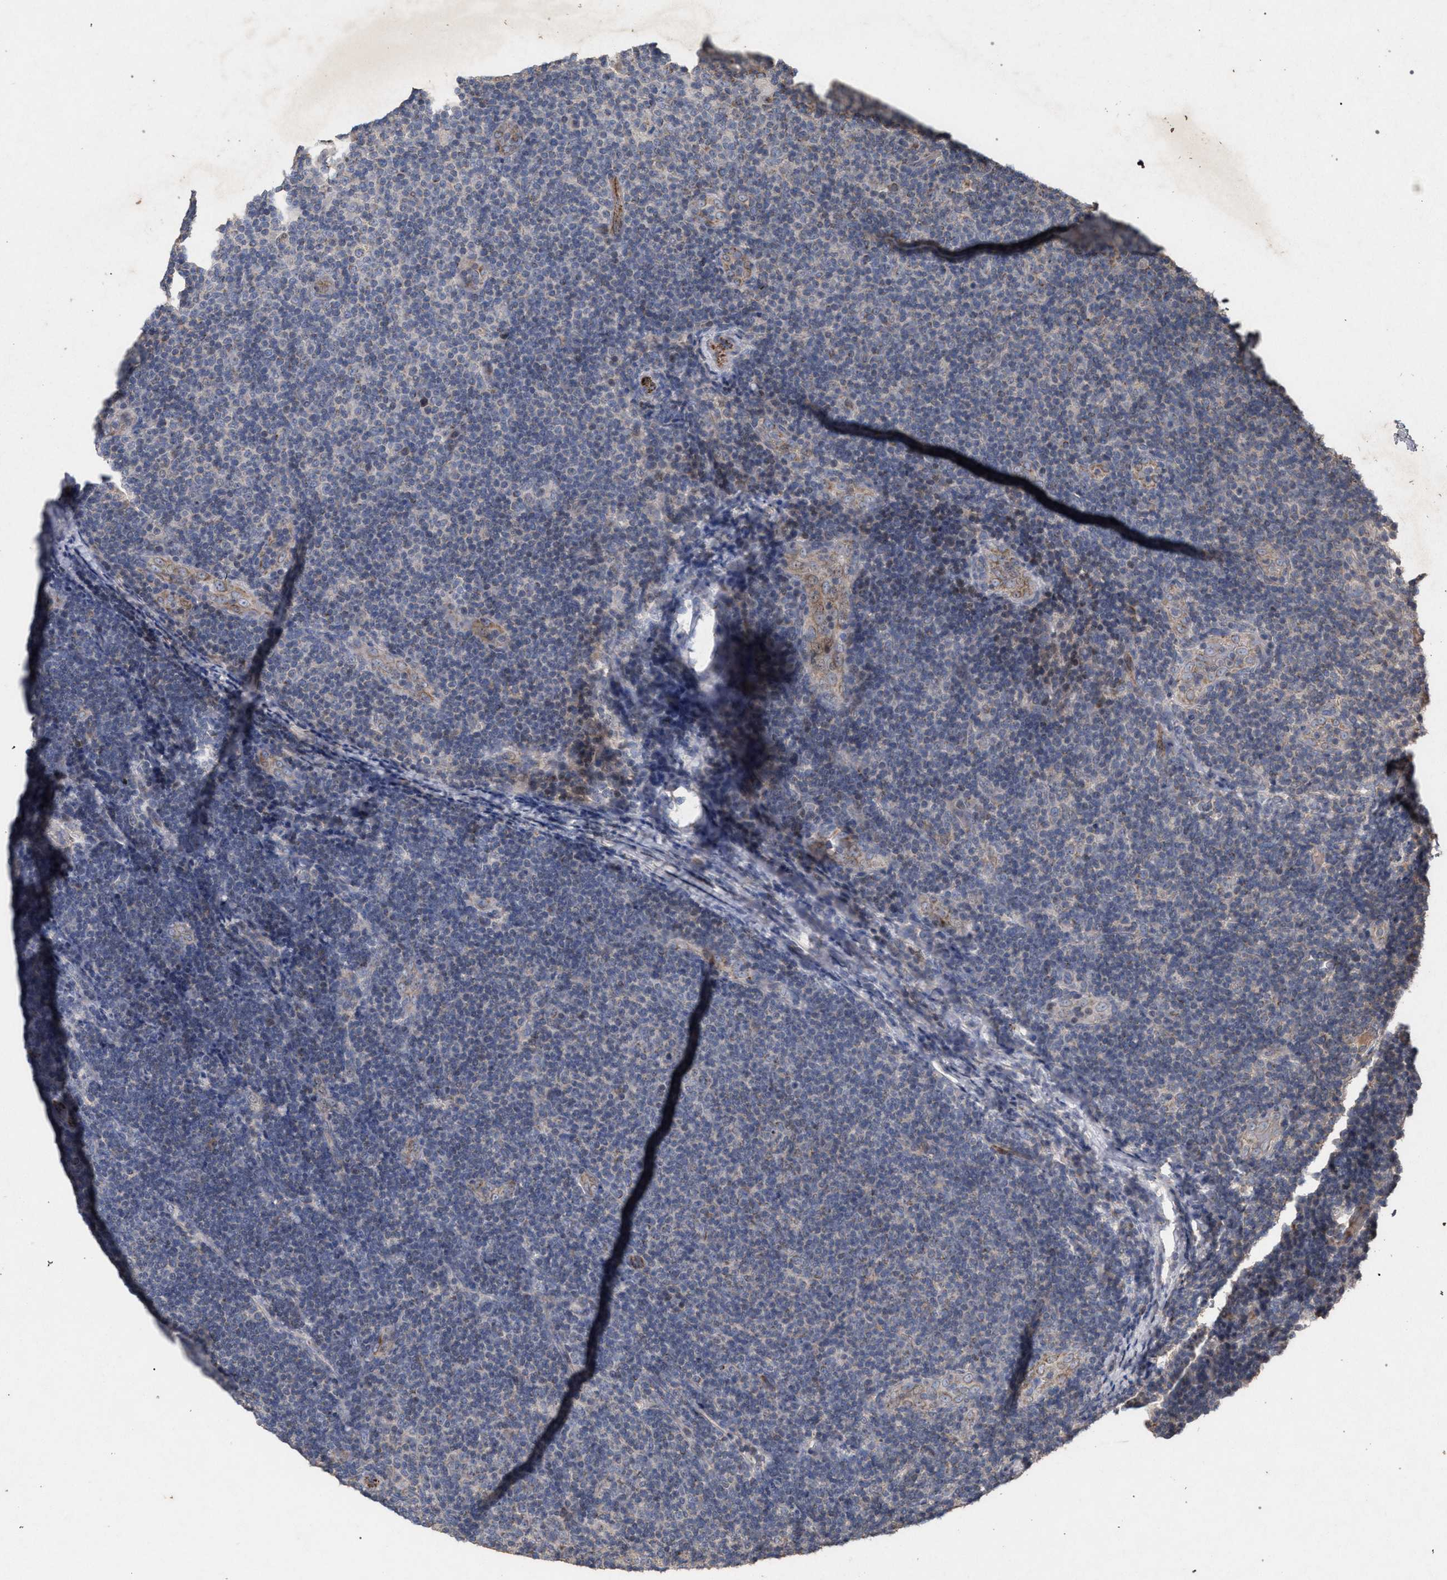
{"staining": {"intensity": "negative", "quantity": "none", "location": "none"}, "tissue": "lymphoma", "cell_type": "Tumor cells", "image_type": "cancer", "snomed": [{"axis": "morphology", "description": "Malignant lymphoma, non-Hodgkin's type, Low grade"}, {"axis": "topography", "description": "Lymph node"}], "caption": "Image shows no significant protein staining in tumor cells of malignant lymphoma, non-Hodgkin's type (low-grade).", "gene": "PKD2L1", "patient": {"sex": "male", "age": 83}}